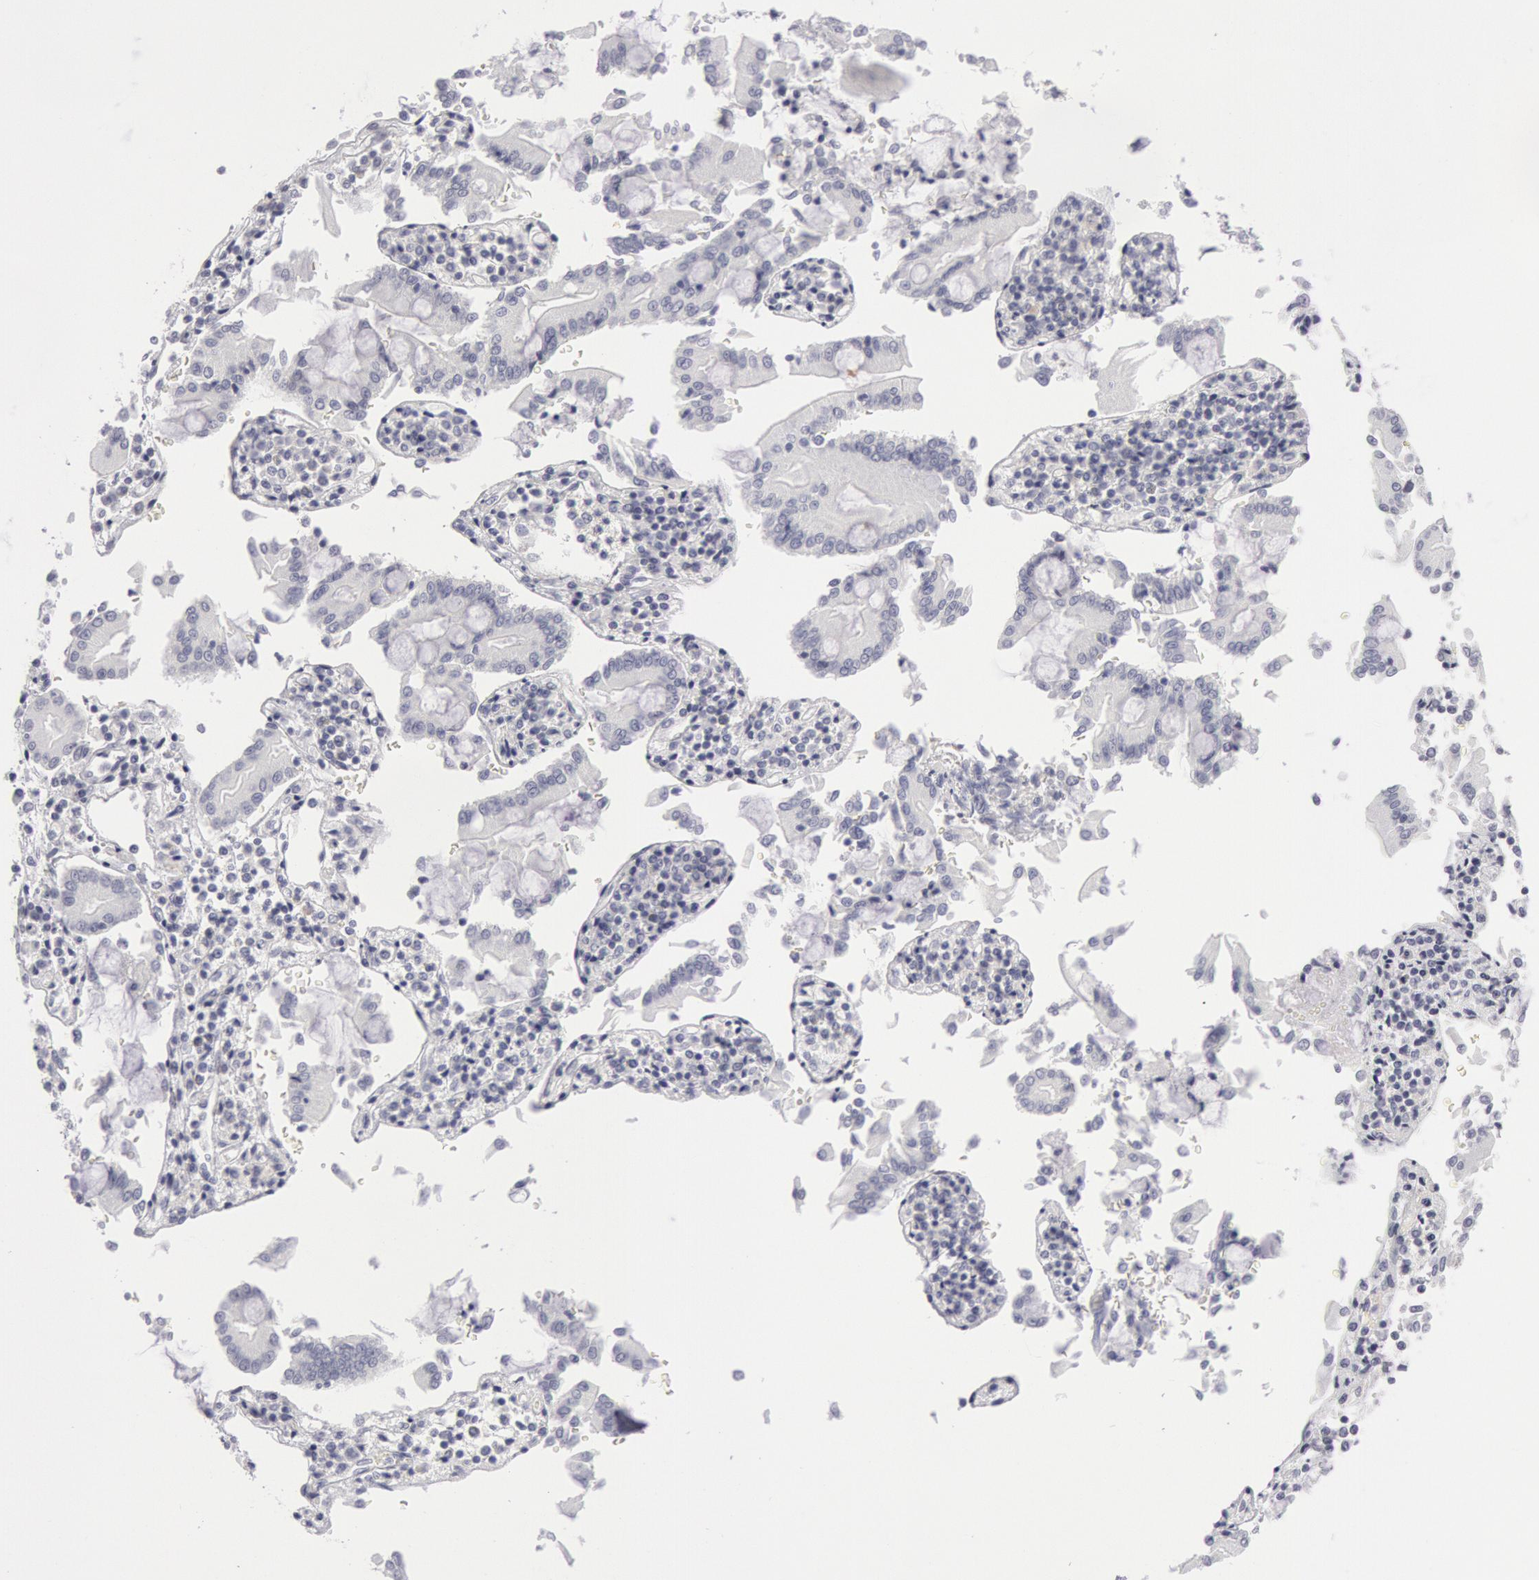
{"staining": {"intensity": "negative", "quantity": "none", "location": "none"}, "tissue": "pancreatic cancer", "cell_type": "Tumor cells", "image_type": "cancer", "snomed": [{"axis": "morphology", "description": "Adenocarcinoma, NOS"}, {"axis": "topography", "description": "Pancreas"}], "caption": "The micrograph exhibits no staining of tumor cells in pancreatic adenocarcinoma.", "gene": "KRT16", "patient": {"sex": "female", "age": 57}}